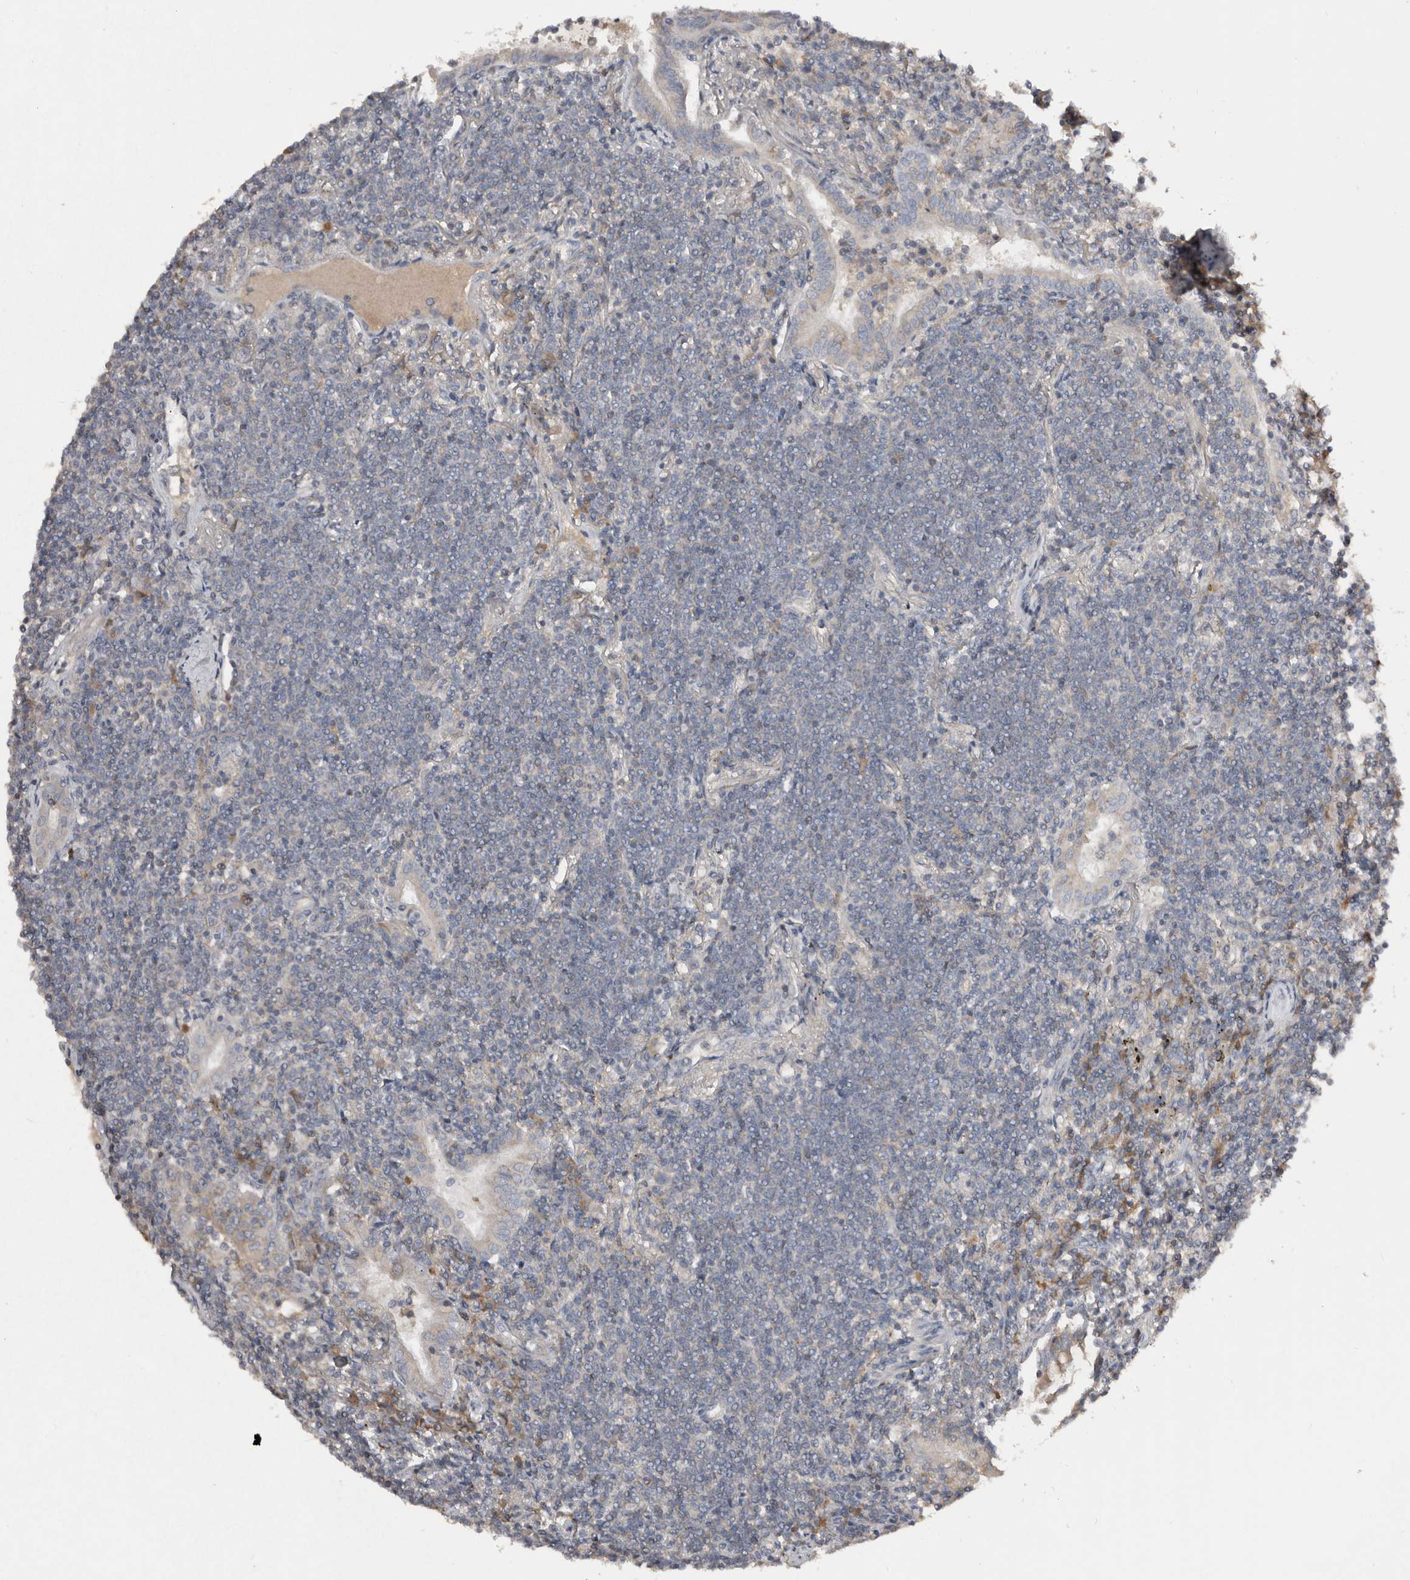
{"staining": {"intensity": "negative", "quantity": "none", "location": "none"}, "tissue": "lymphoma", "cell_type": "Tumor cells", "image_type": "cancer", "snomed": [{"axis": "morphology", "description": "Malignant lymphoma, non-Hodgkin's type, Low grade"}, {"axis": "topography", "description": "Lung"}], "caption": "An image of lymphoma stained for a protein demonstrates no brown staining in tumor cells.", "gene": "SLC39A2", "patient": {"sex": "female", "age": 71}}